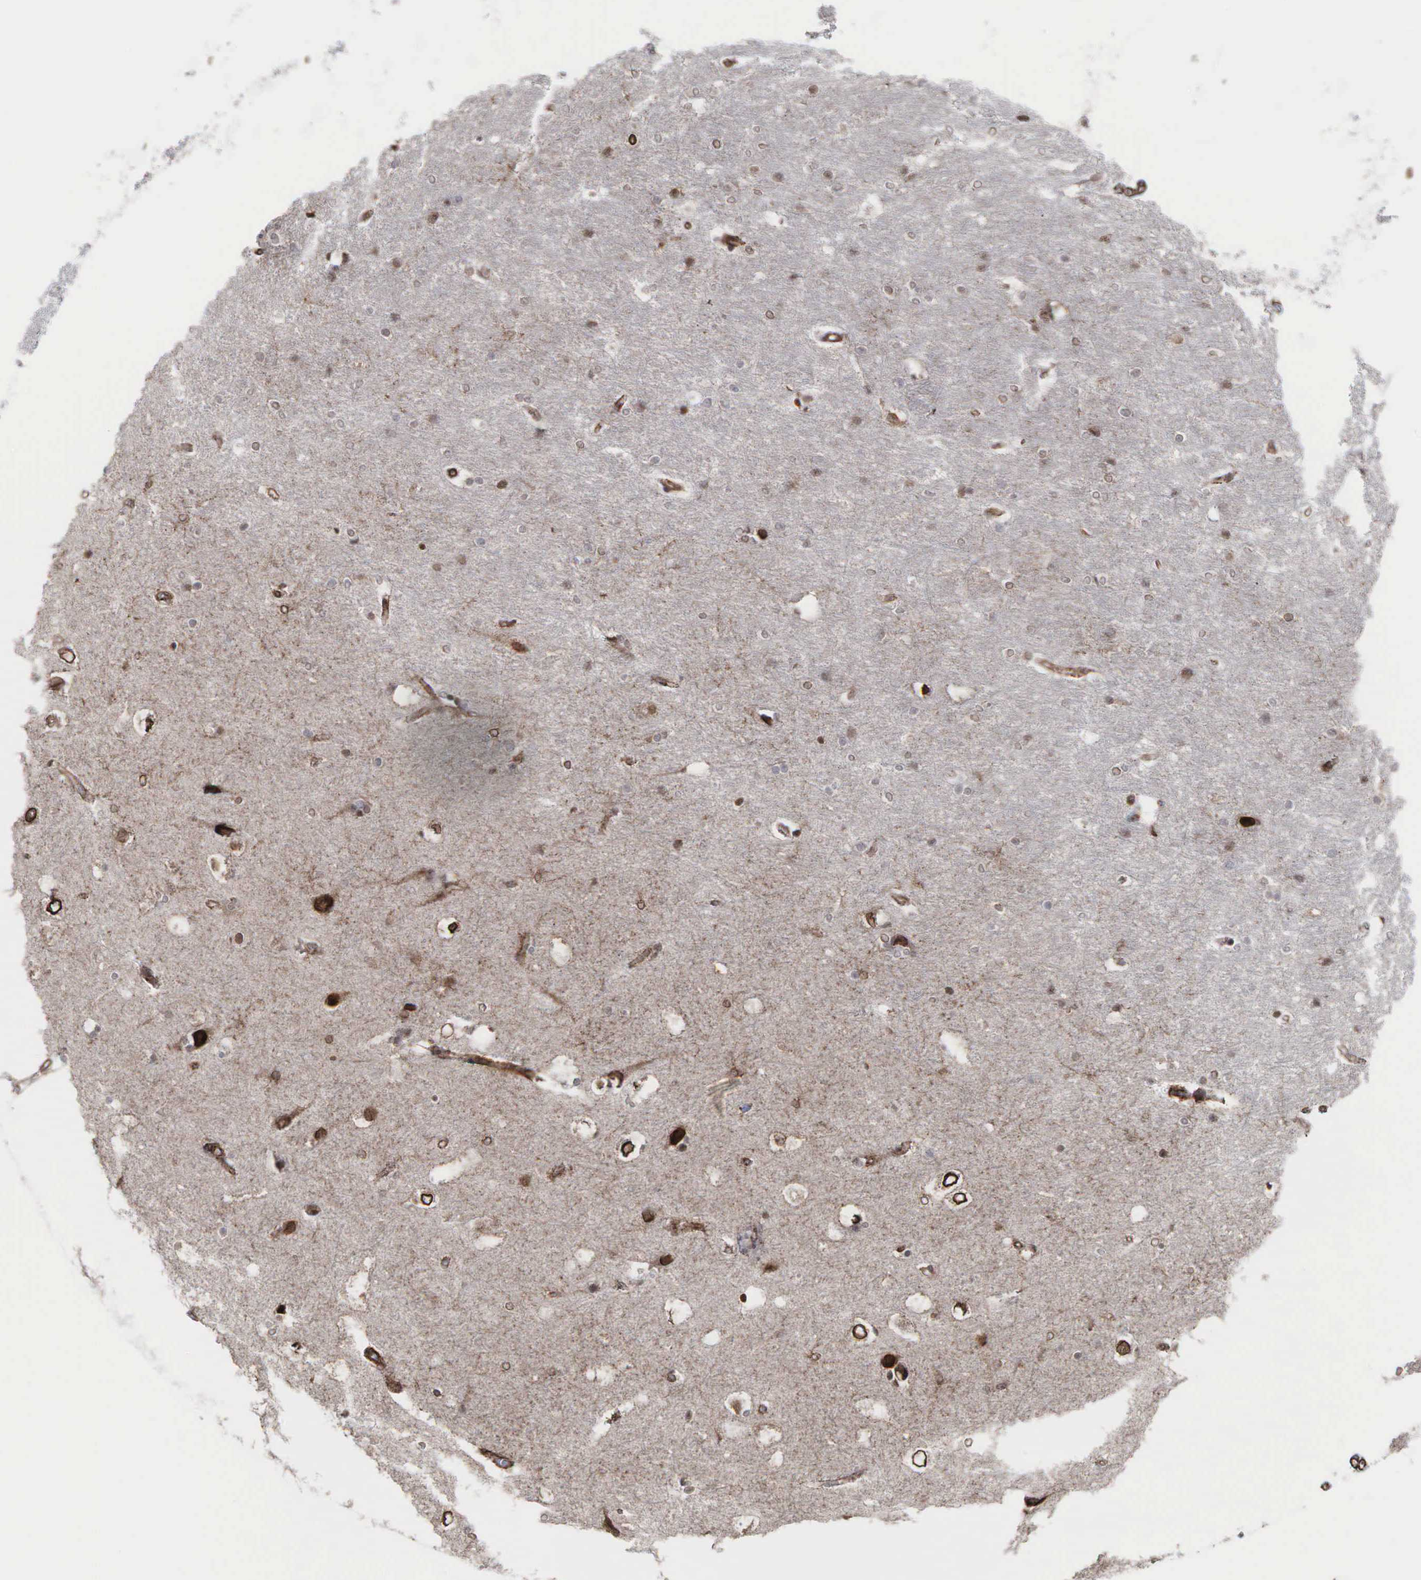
{"staining": {"intensity": "moderate", "quantity": "25%-75%", "location": "cytoplasmic/membranous,nuclear"}, "tissue": "hippocampus", "cell_type": "Glial cells", "image_type": "normal", "snomed": [{"axis": "morphology", "description": "Normal tissue, NOS"}, {"axis": "topography", "description": "Hippocampus"}], "caption": "Immunohistochemical staining of benign hippocampus displays moderate cytoplasmic/membranous,nuclear protein positivity in about 25%-75% of glial cells.", "gene": "GPRASP1", "patient": {"sex": "female", "age": 19}}